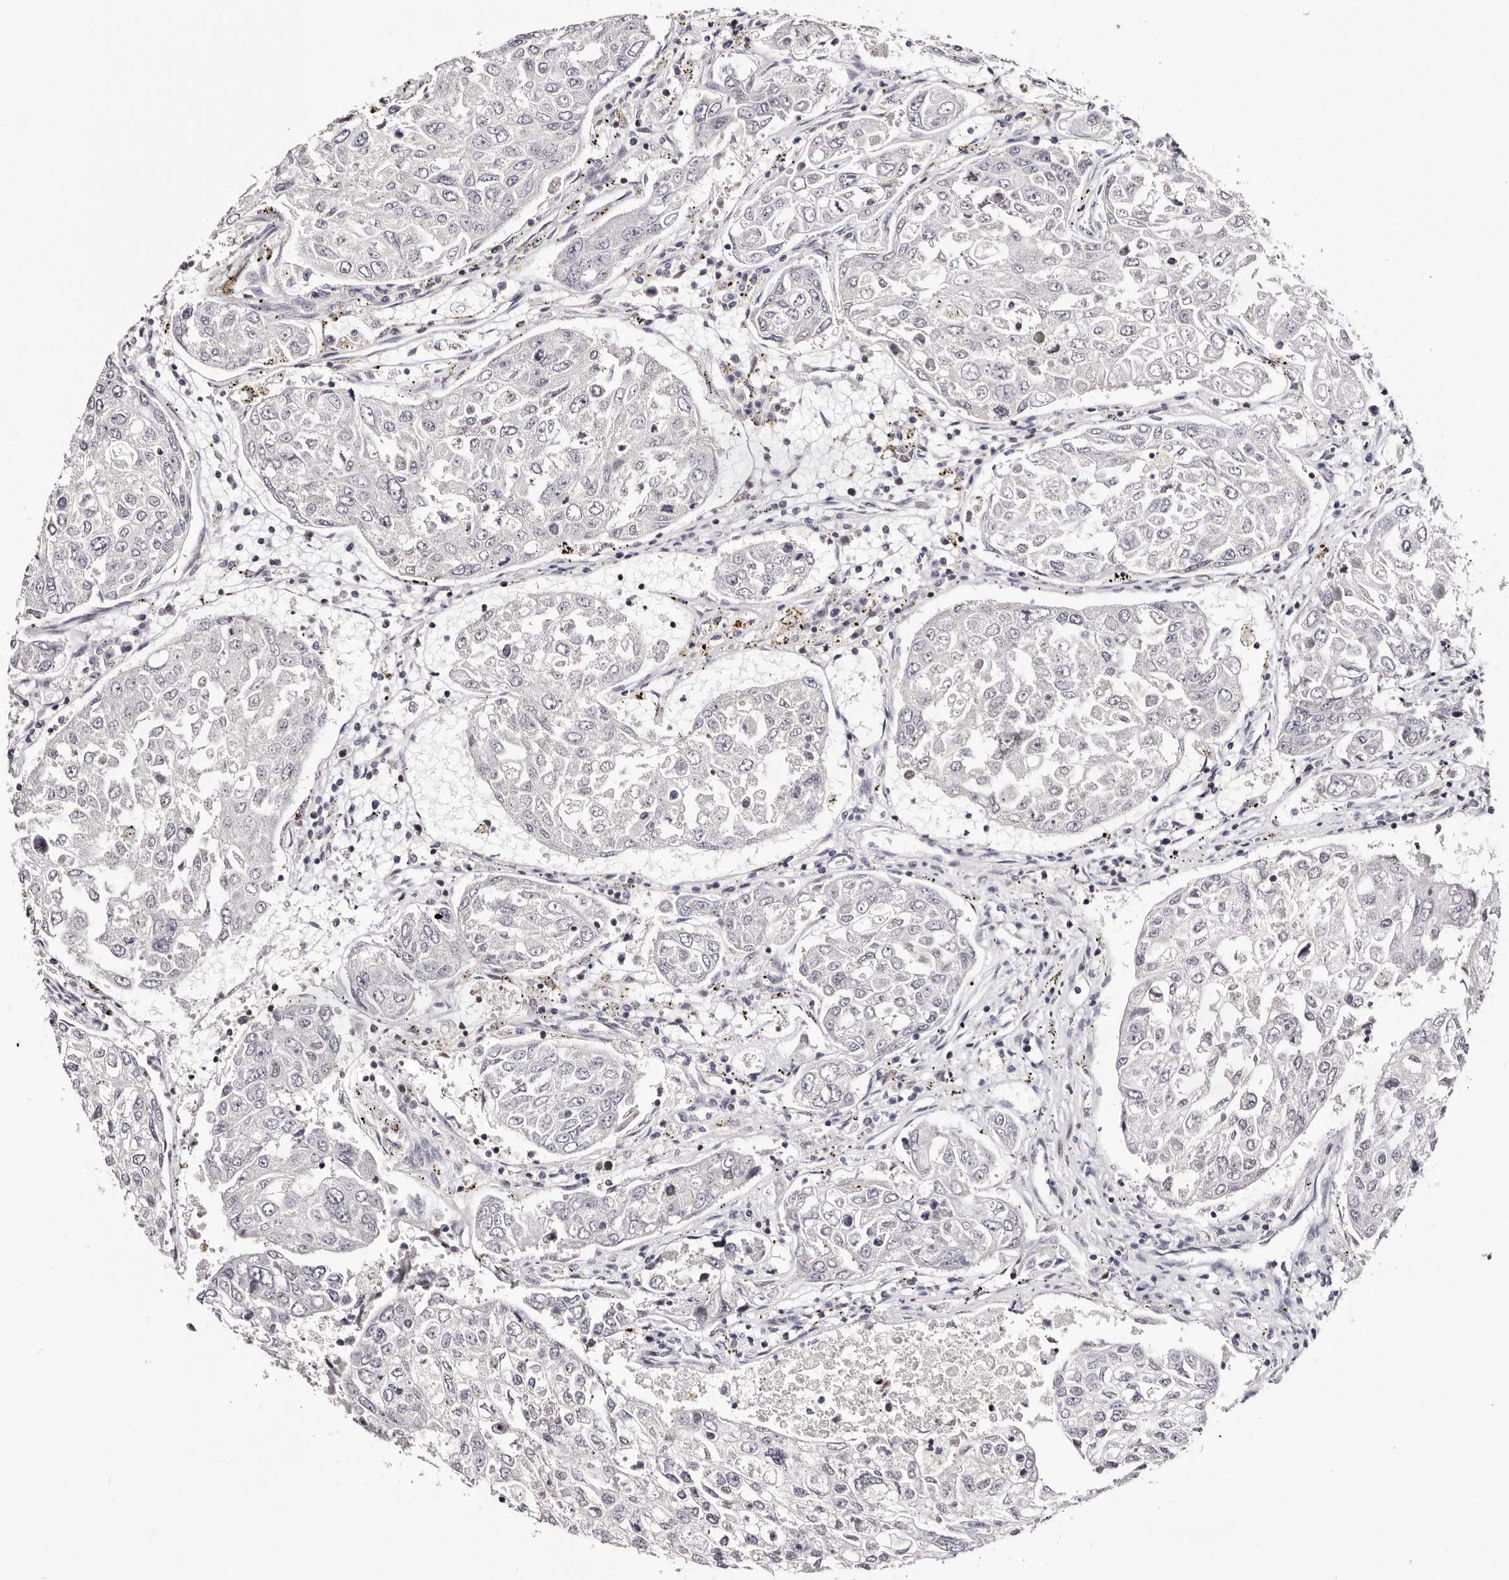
{"staining": {"intensity": "negative", "quantity": "none", "location": "none"}, "tissue": "urothelial cancer", "cell_type": "Tumor cells", "image_type": "cancer", "snomed": [{"axis": "morphology", "description": "Urothelial carcinoma, High grade"}, {"axis": "topography", "description": "Lymph node"}, {"axis": "topography", "description": "Urinary bladder"}], "caption": "Tumor cells show no significant staining in high-grade urothelial carcinoma. The staining was performed using DAB to visualize the protein expression in brown, while the nuclei were stained in blue with hematoxylin (Magnification: 20x).", "gene": "NUP153", "patient": {"sex": "male", "age": 51}}